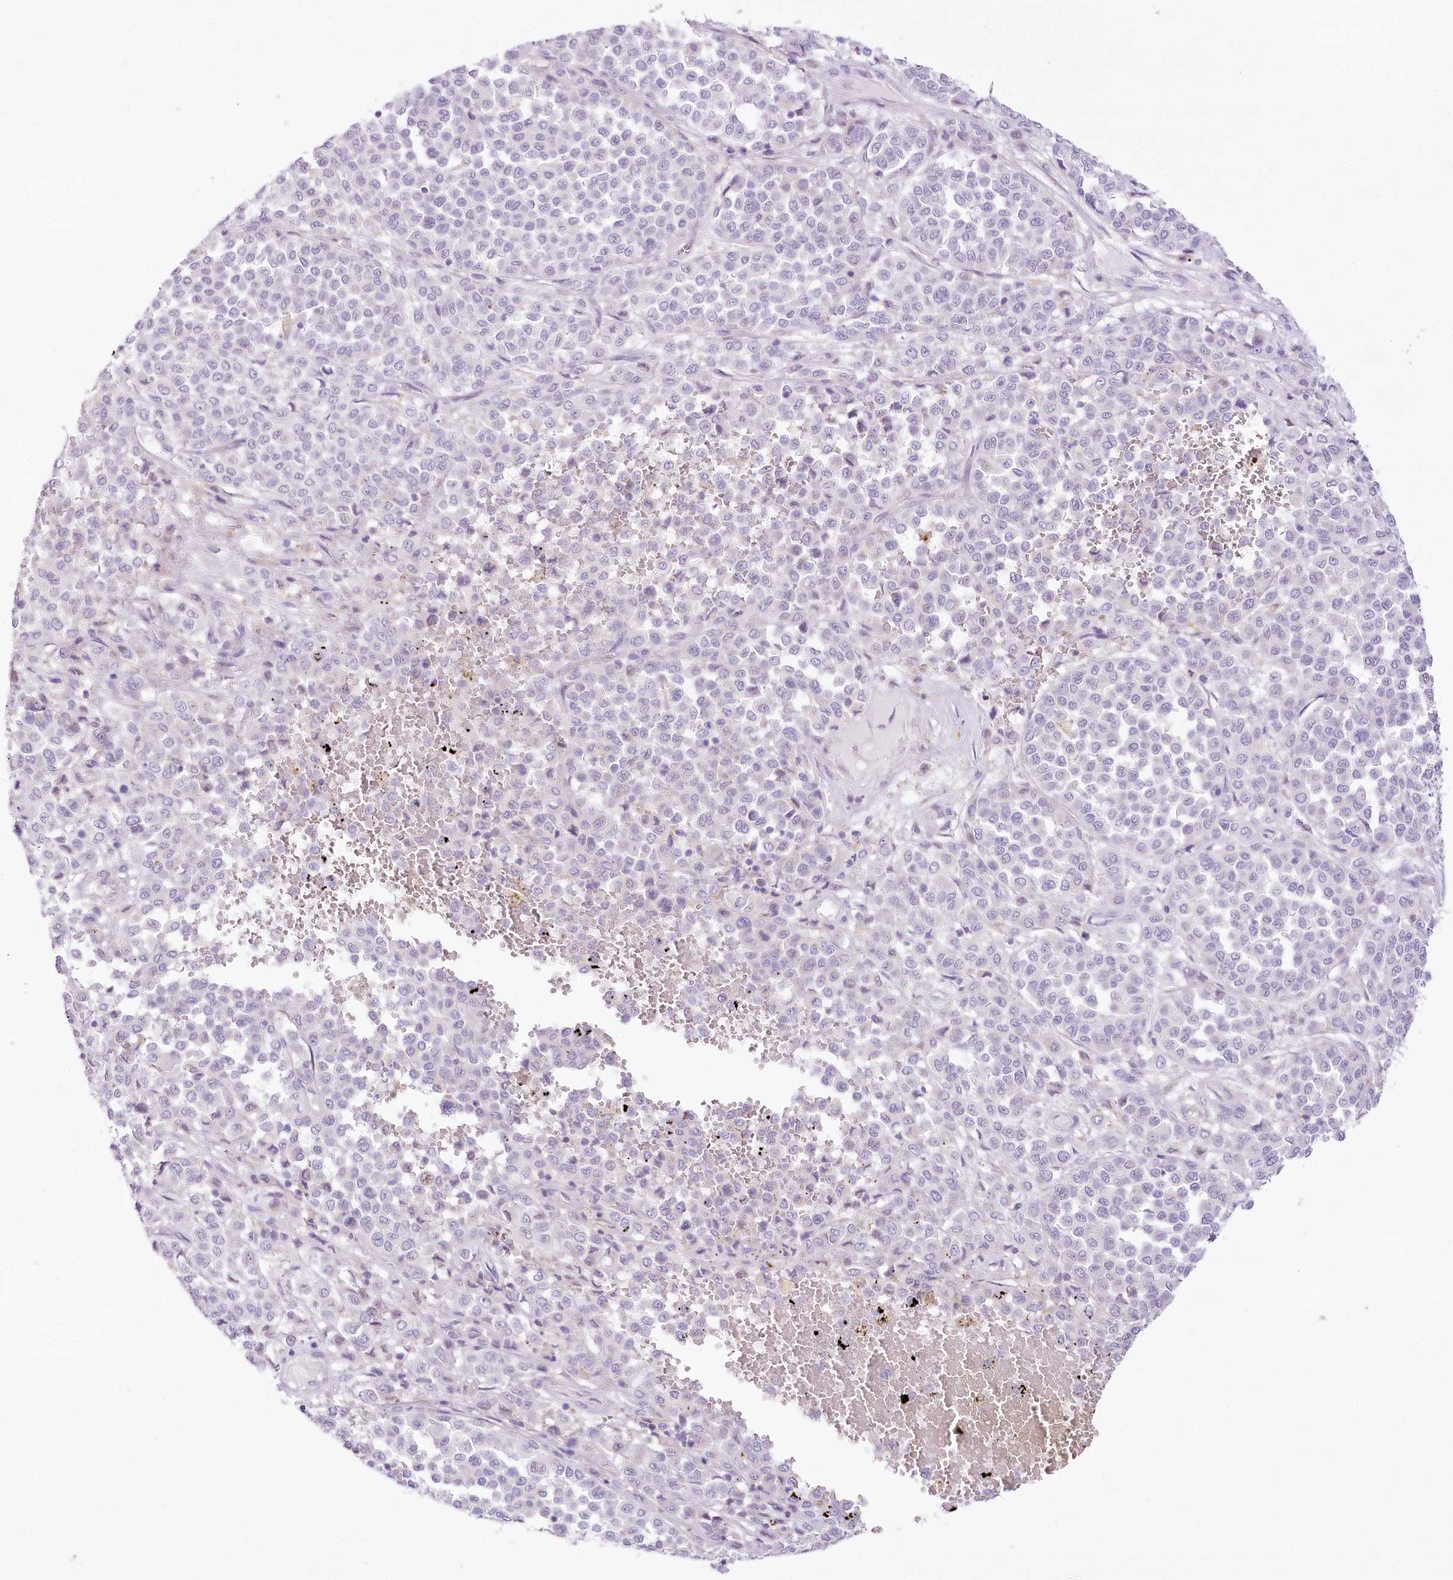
{"staining": {"intensity": "negative", "quantity": "none", "location": "none"}, "tissue": "melanoma", "cell_type": "Tumor cells", "image_type": "cancer", "snomed": [{"axis": "morphology", "description": "Malignant melanoma, Metastatic site"}, {"axis": "topography", "description": "Pancreas"}], "caption": "Immunohistochemistry image of human melanoma stained for a protein (brown), which reveals no staining in tumor cells.", "gene": "CCDC30", "patient": {"sex": "female", "age": 30}}